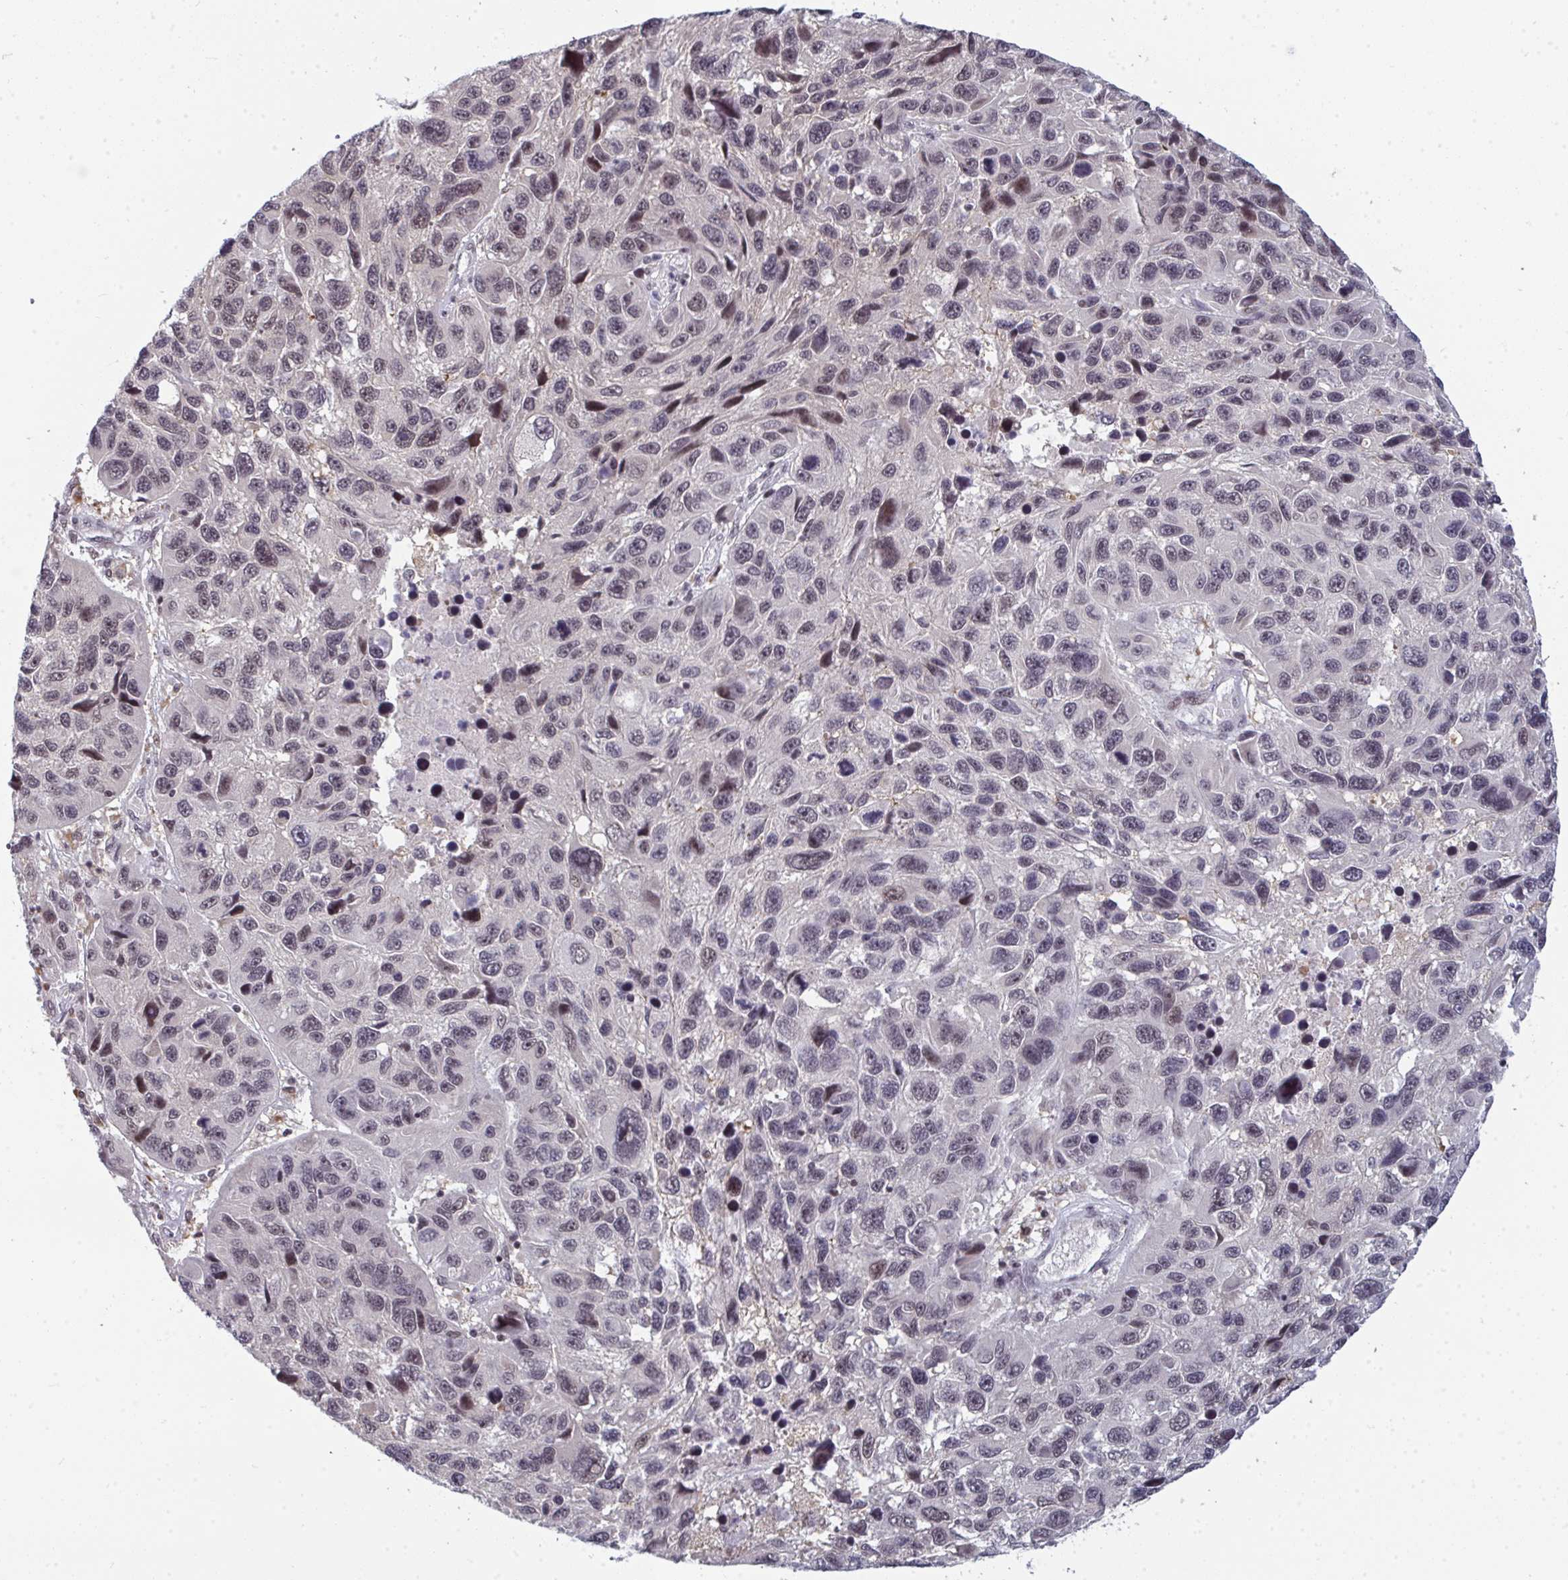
{"staining": {"intensity": "negative", "quantity": "none", "location": "none"}, "tissue": "melanoma", "cell_type": "Tumor cells", "image_type": "cancer", "snomed": [{"axis": "morphology", "description": "Malignant melanoma, NOS"}, {"axis": "topography", "description": "Skin"}], "caption": "Tumor cells are negative for protein expression in human malignant melanoma.", "gene": "ATF1", "patient": {"sex": "male", "age": 53}}